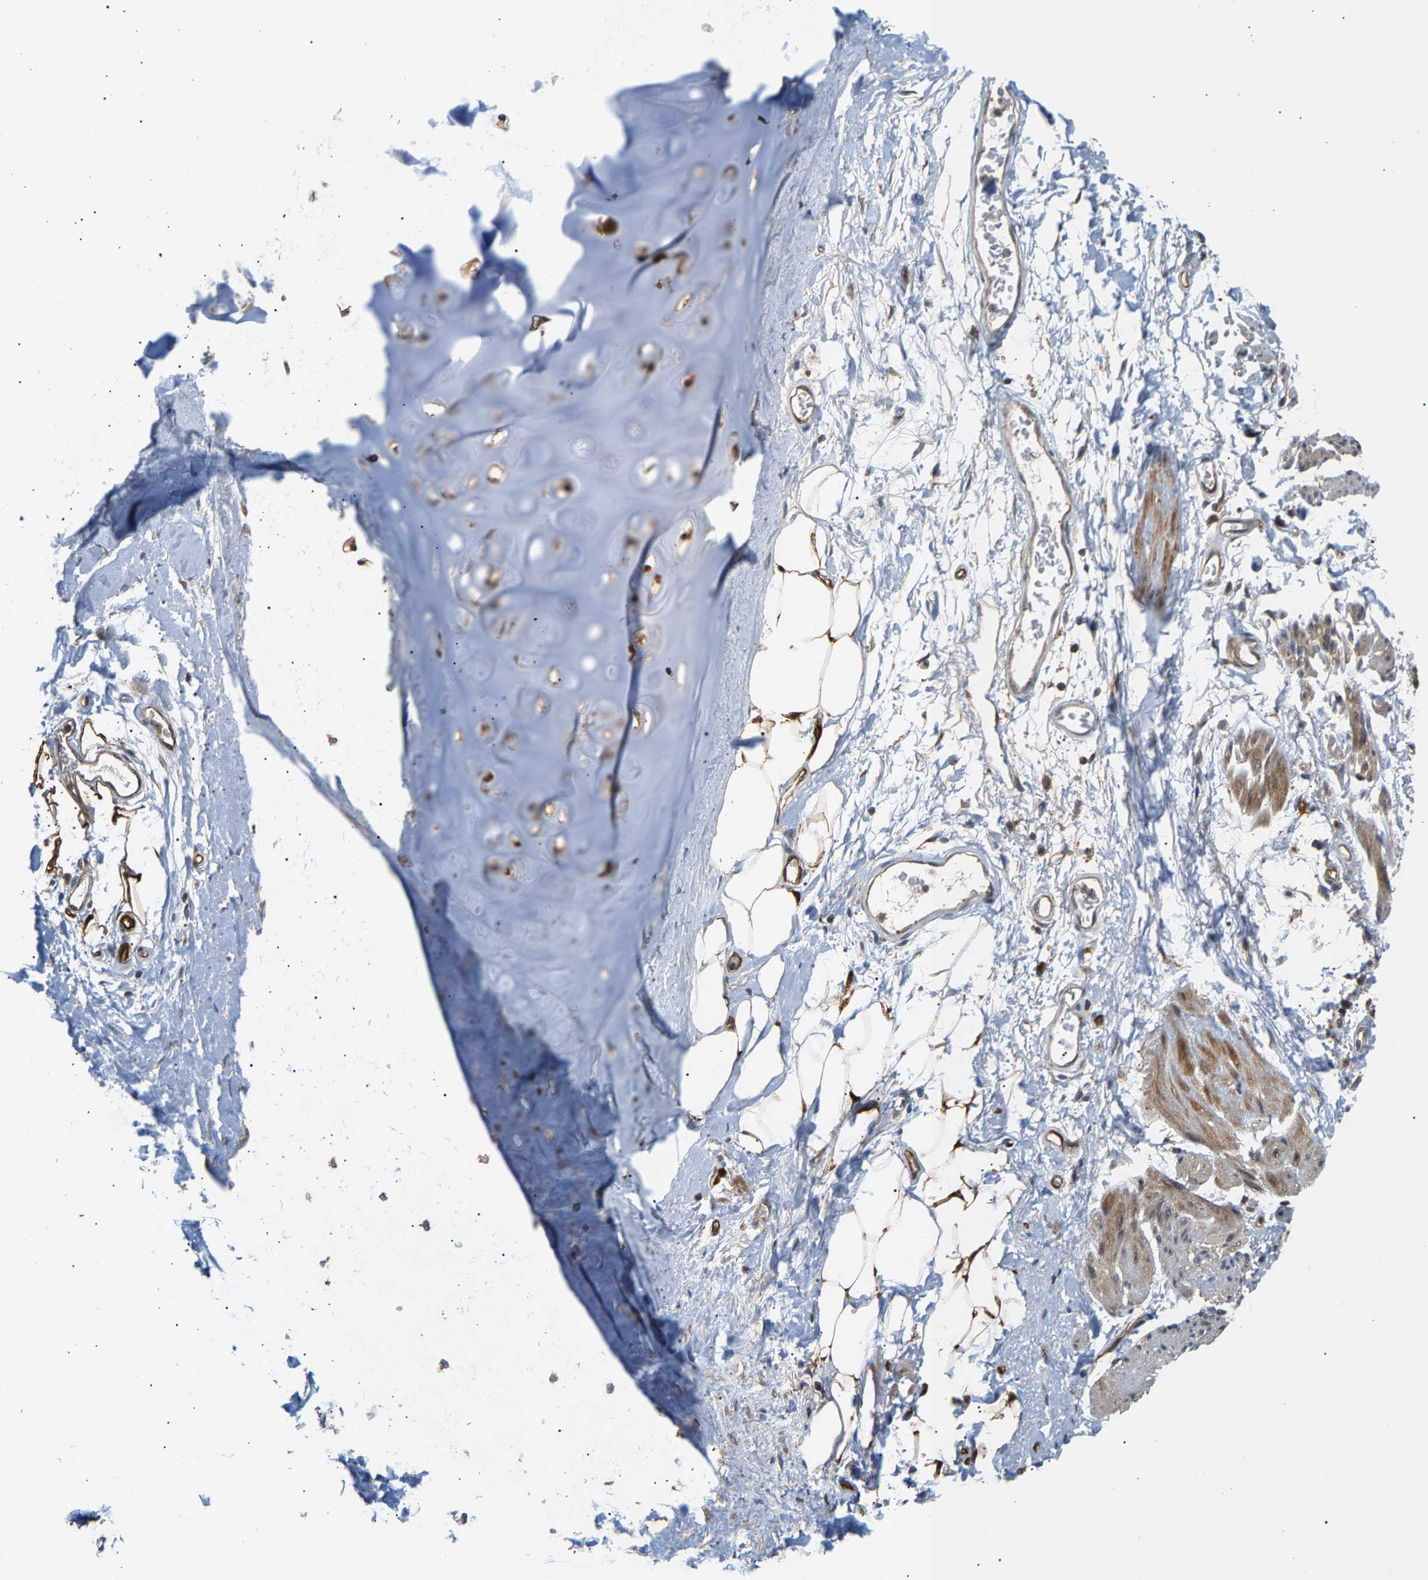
{"staining": {"intensity": "strong", "quantity": ">75%", "location": "cytoplasmic/membranous"}, "tissue": "adipose tissue", "cell_type": "Adipocytes", "image_type": "normal", "snomed": [{"axis": "morphology", "description": "Normal tissue, NOS"}, {"axis": "topography", "description": "Cartilage tissue"}, {"axis": "topography", "description": "Bronchus"}], "caption": "Adipocytes reveal high levels of strong cytoplasmic/membranous positivity in approximately >75% of cells in benign adipose tissue. Nuclei are stained in blue.", "gene": "MAP2K5", "patient": {"sex": "female", "age": 73}}